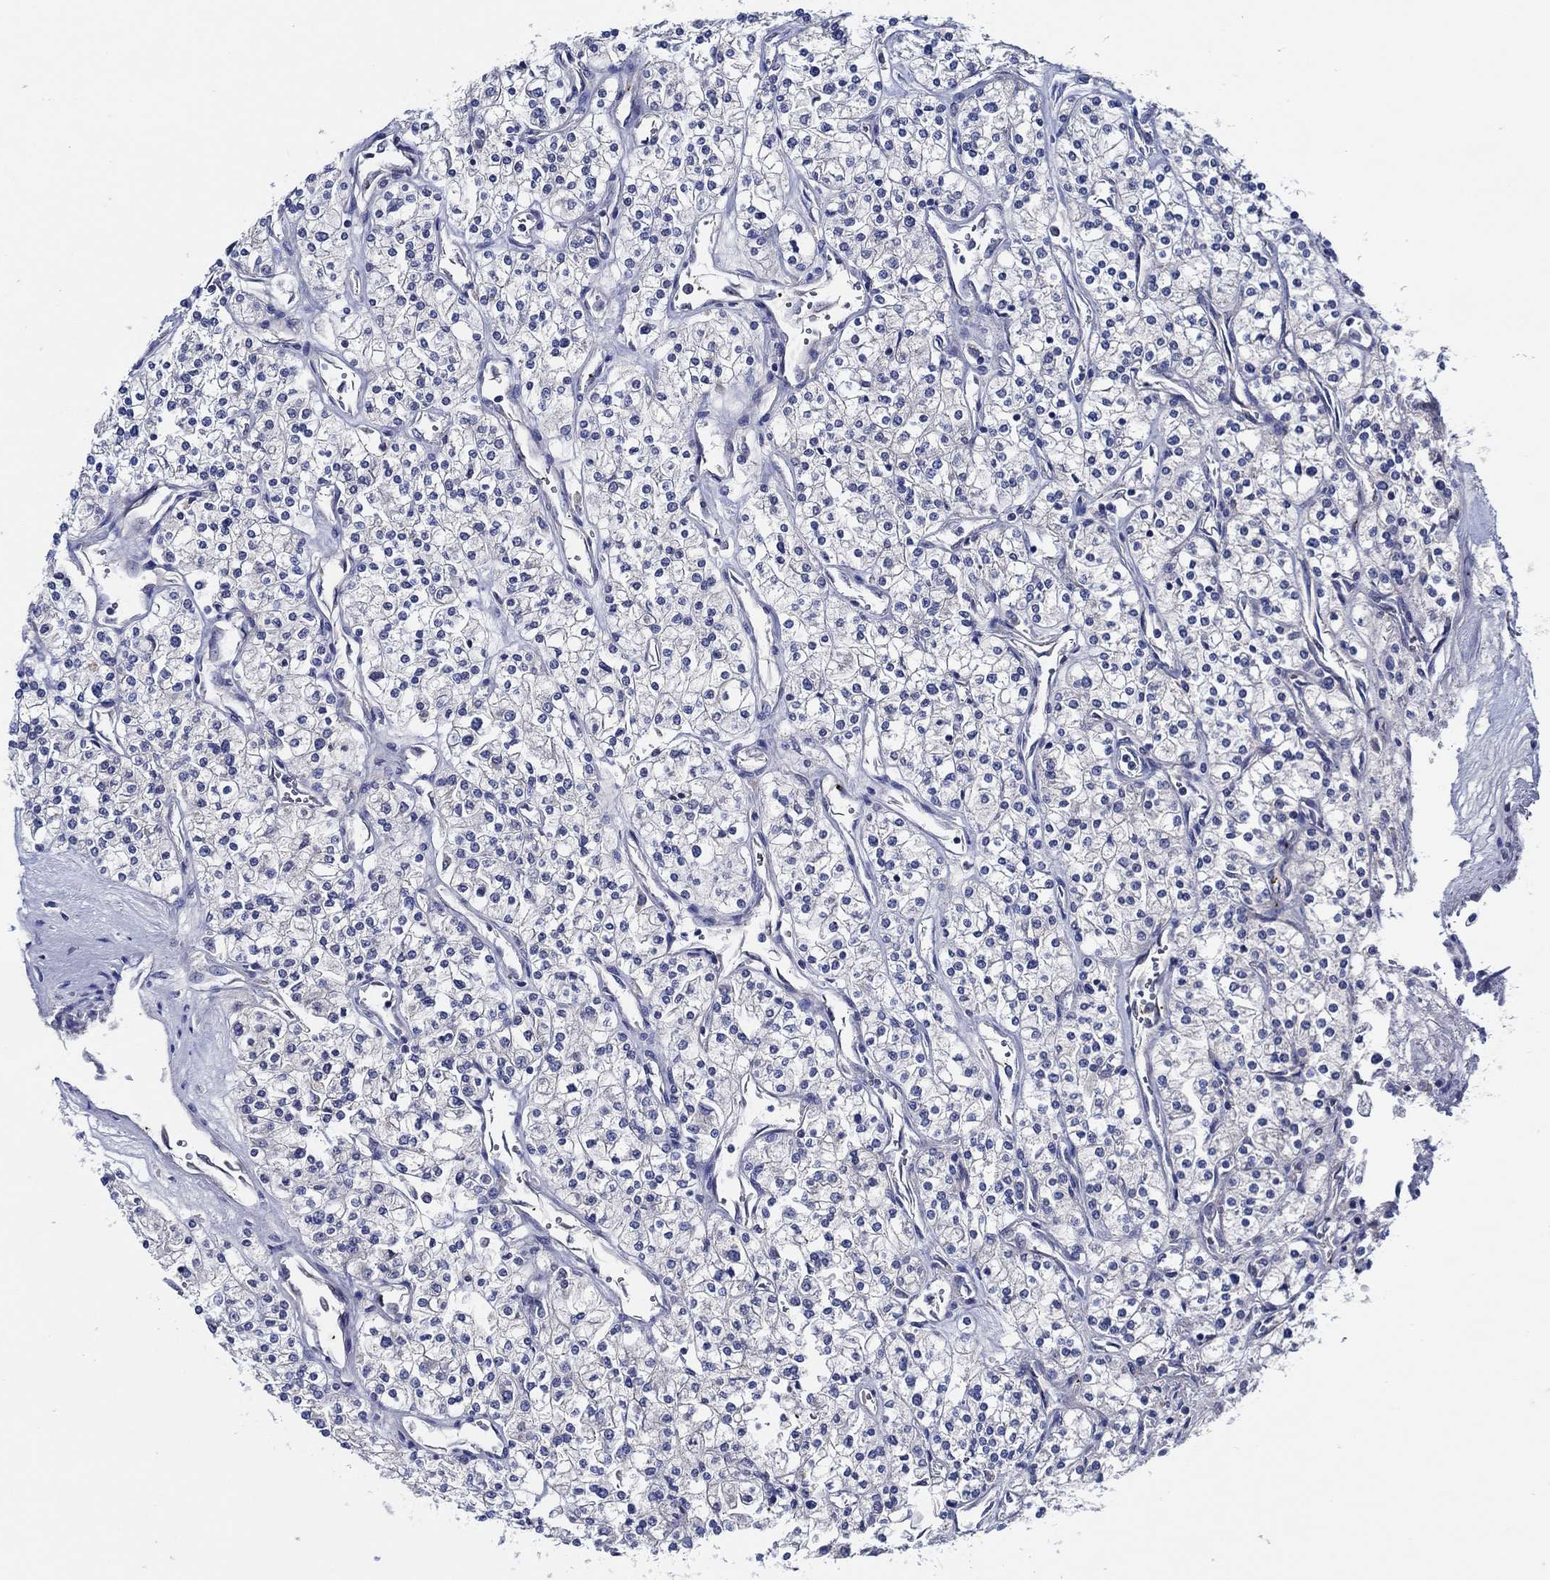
{"staining": {"intensity": "negative", "quantity": "none", "location": "none"}, "tissue": "renal cancer", "cell_type": "Tumor cells", "image_type": "cancer", "snomed": [{"axis": "morphology", "description": "Adenocarcinoma, NOS"}, {"axis": "topography", "description": "Kidney"}], "caption": "DAB immunohistochemical staining of renal cancer (adenocarcinoma) exhibits no significant positivity in tumor cells.", "gene": "ALOX12", "patient": {"sex": "male", "age": 80}}